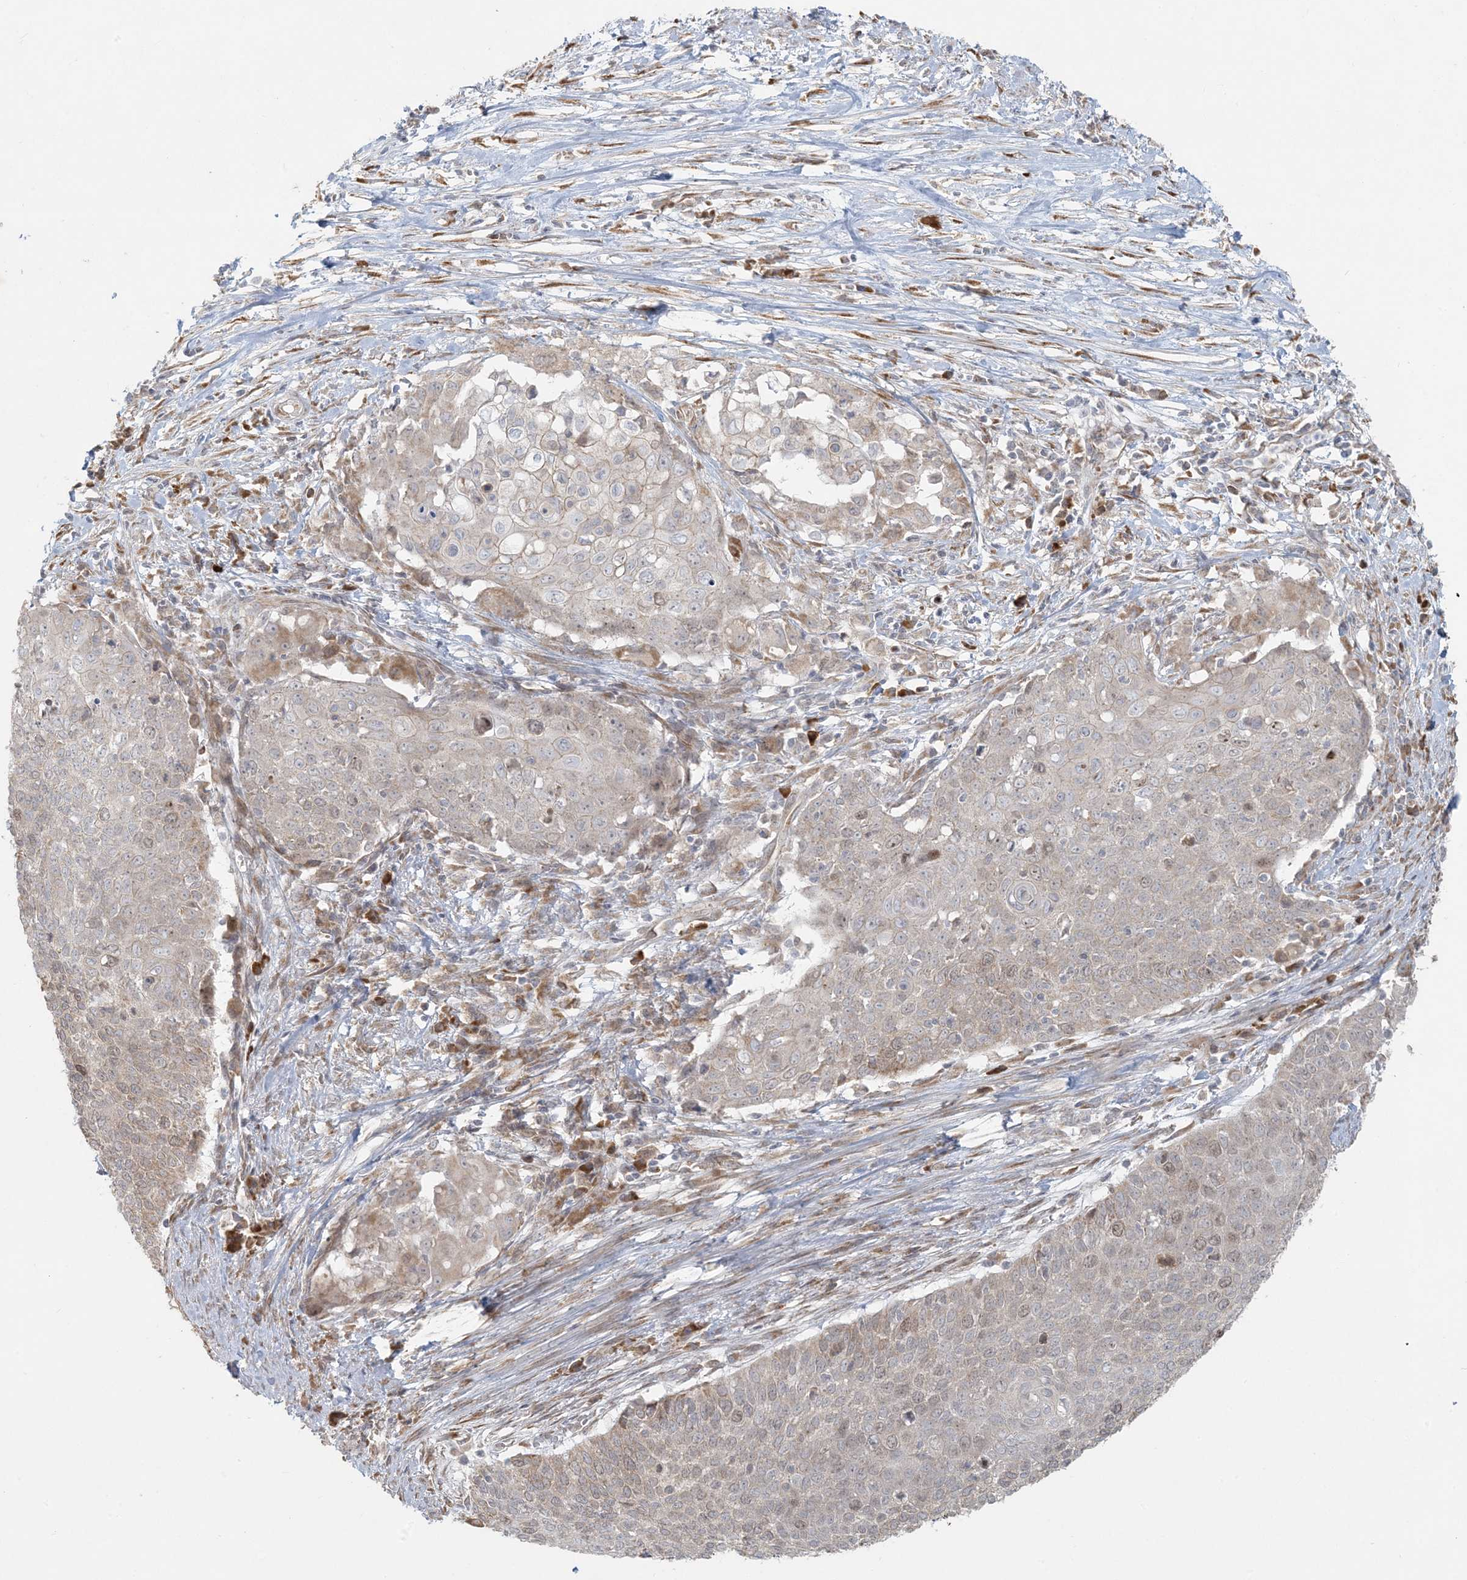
{"staining": {"intensity": "weak", "quantity": "<25%", "location": "cytoplasmic/membranous,nuclear"}, "tissue": "cervical cancer", "cell_type": "Tumor cells", "image_type": "cancer", "snomed": [{"axis": "morphology", "description": "Squamous cell carcinoma, NOS"}, {"axis": "topography", "description": "Cervix"}], "caption": "High magnification brightfield microscopy of cervical cancer (squamous cell carcinoma) stained with DAB (3,3'-diaminobenzidine) (brown) and counterstained with hematoxylin (blue): tumor cells show no significant staining.", "gene": "HACL1", "patient": {"sex": "female", "age": 39}}